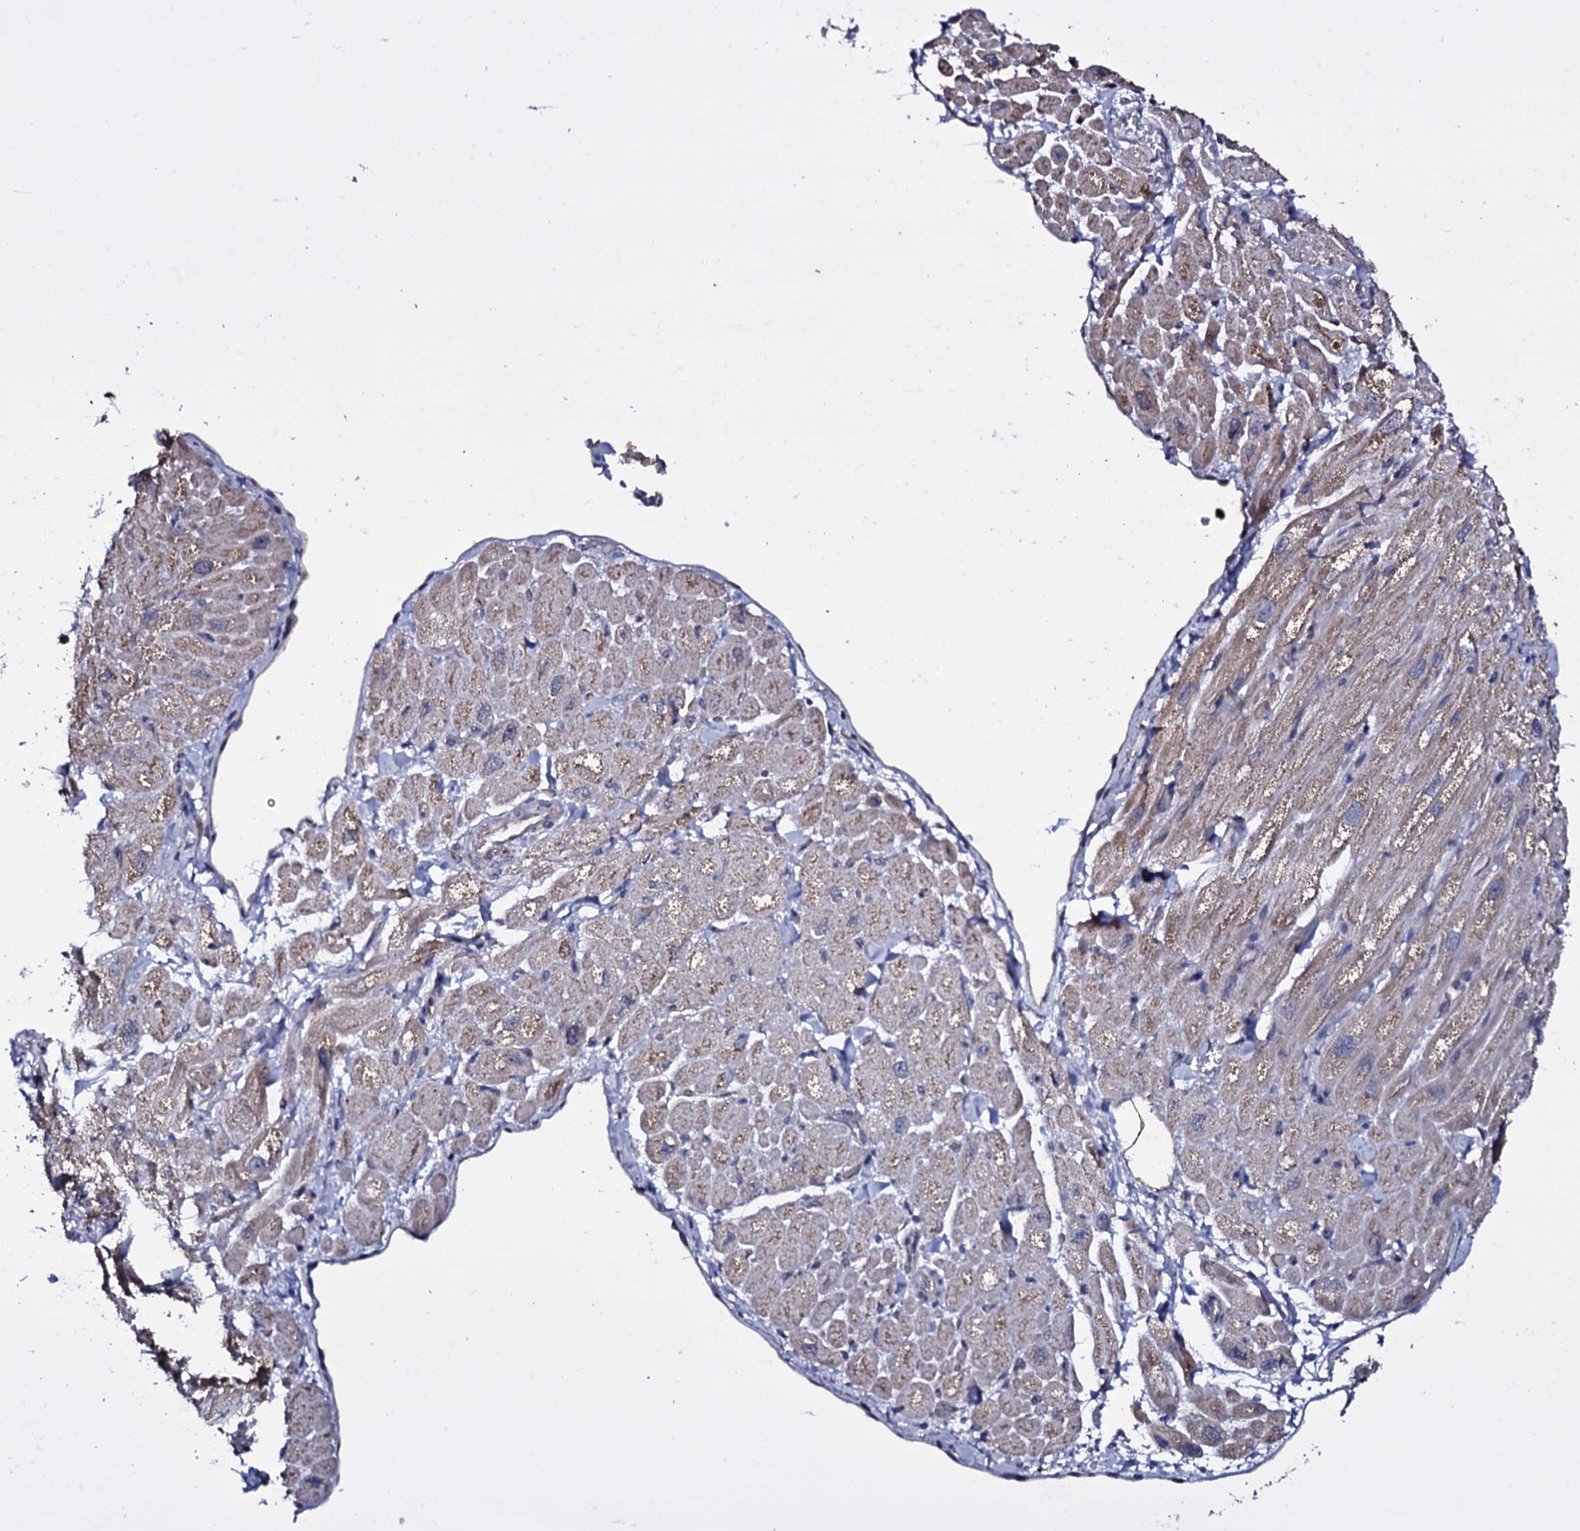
{"staining": {"intensity": "negative", "quantity": "none", "location": "none"}, "tissue": "heart muscle", "cell_type": "Cardiomyocytes", "image_type": "normal", "snomed": [{"axis": "morphology", "description": "Normal tissue, NOS"}, {"axis": "topography", "description": "Heart"}], "caption": "Immunohistochemistry (IHC) of normal heart muscle shows no staining in cardiomyocytes.", "gene": "GAREM1", "patient": {"sex": "male", "age": 65}}